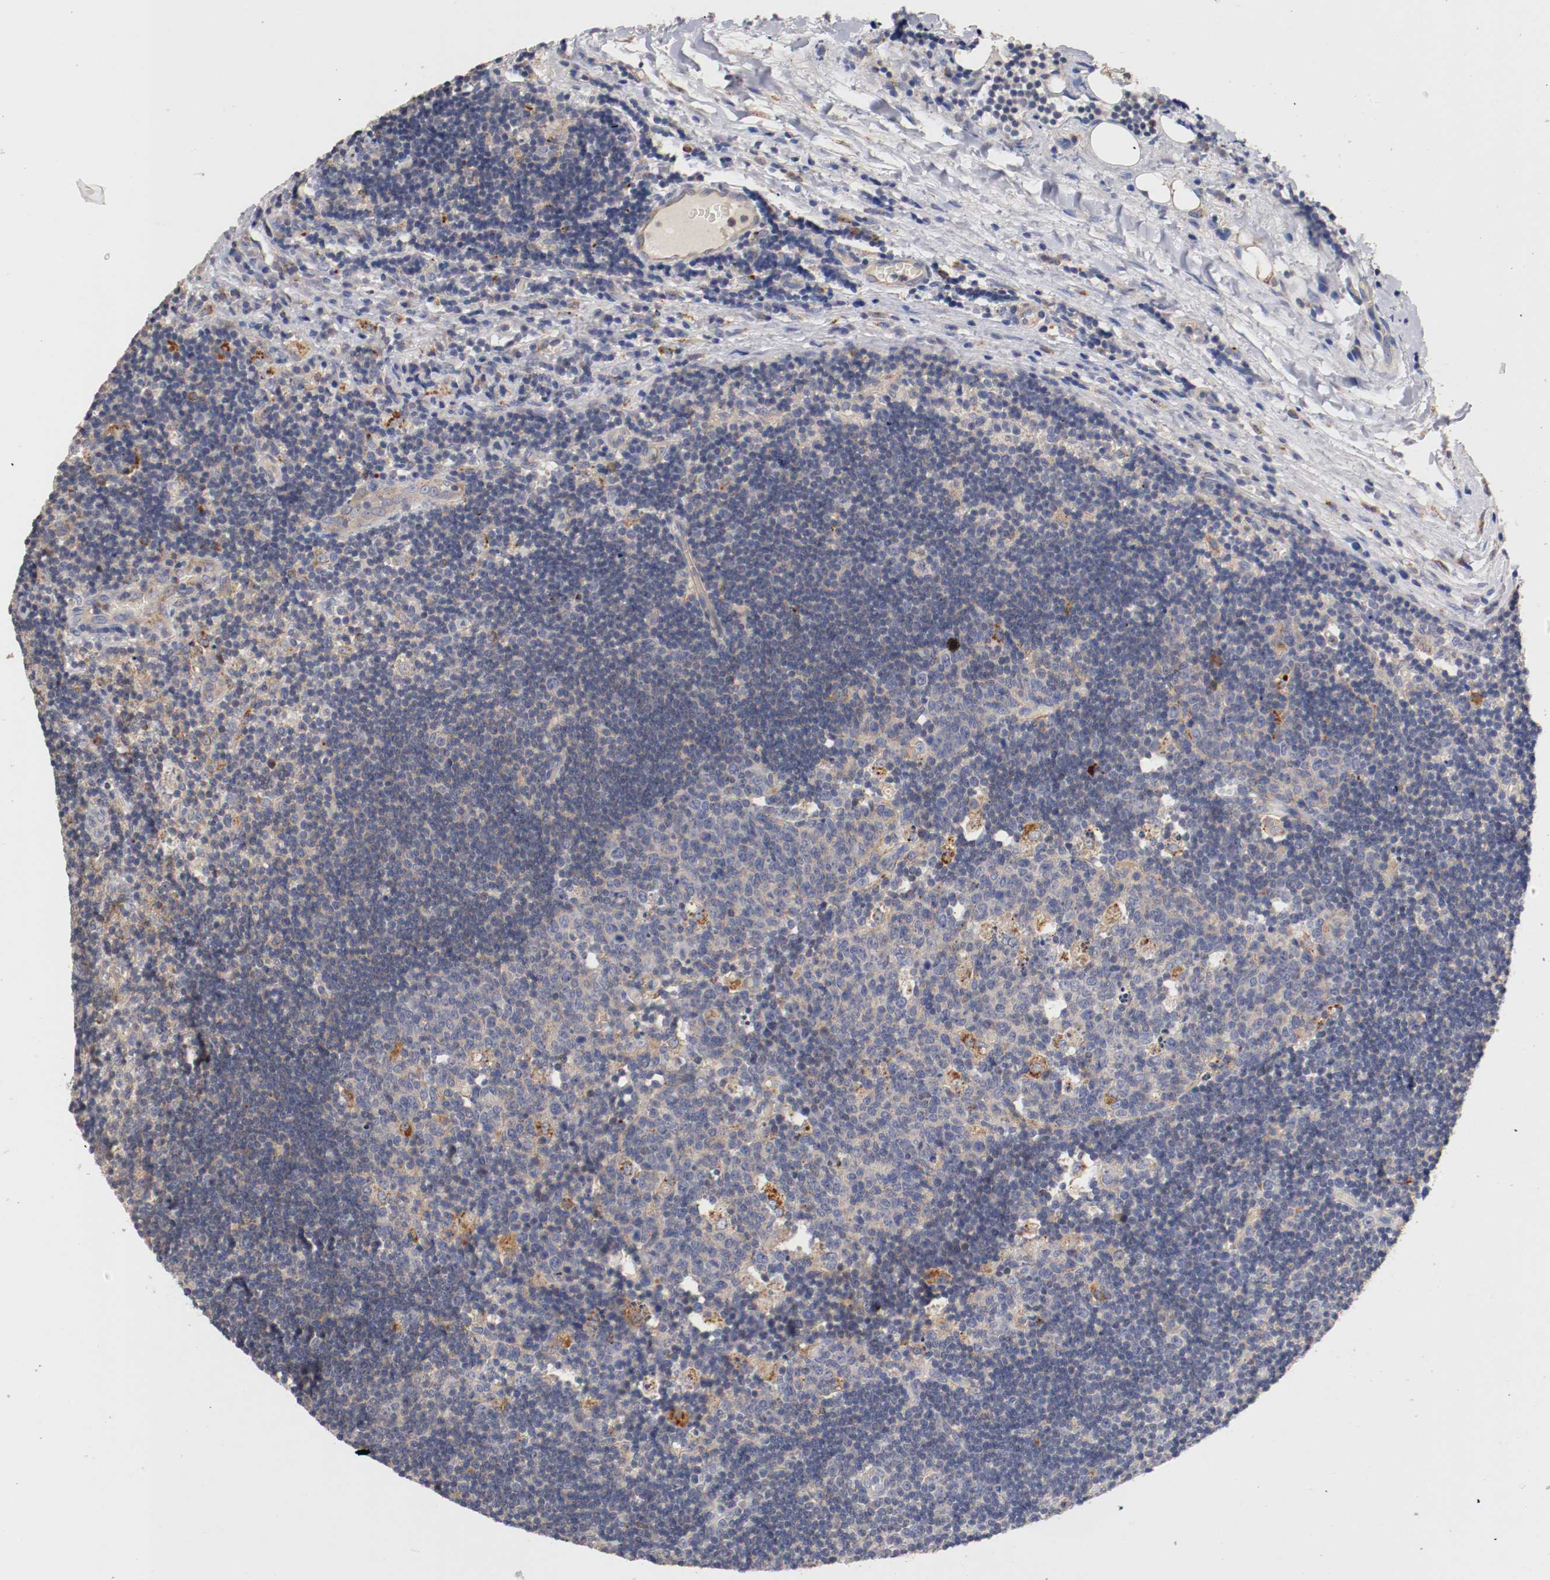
{"staining": {"intensity": "weak", "quantity": "<25%", "location": "cytoplasmic/membranous"}, "tissue": "lymph node", "cell_type": "Germinal center cells", "image_type": "normal", "snomed": [{"axis": "morphology", "description": "Normal tissue, NOS"}, {"axis": "topography", "description": "Lymph node"}, {"axis": "topography", "description": "Salivary gland"}], "caption": "IHC of benign human lymph node shows no expression in germinal center cells.", "gene": "SEMA5A", "patient": {"sex": "male", "age": 8}}